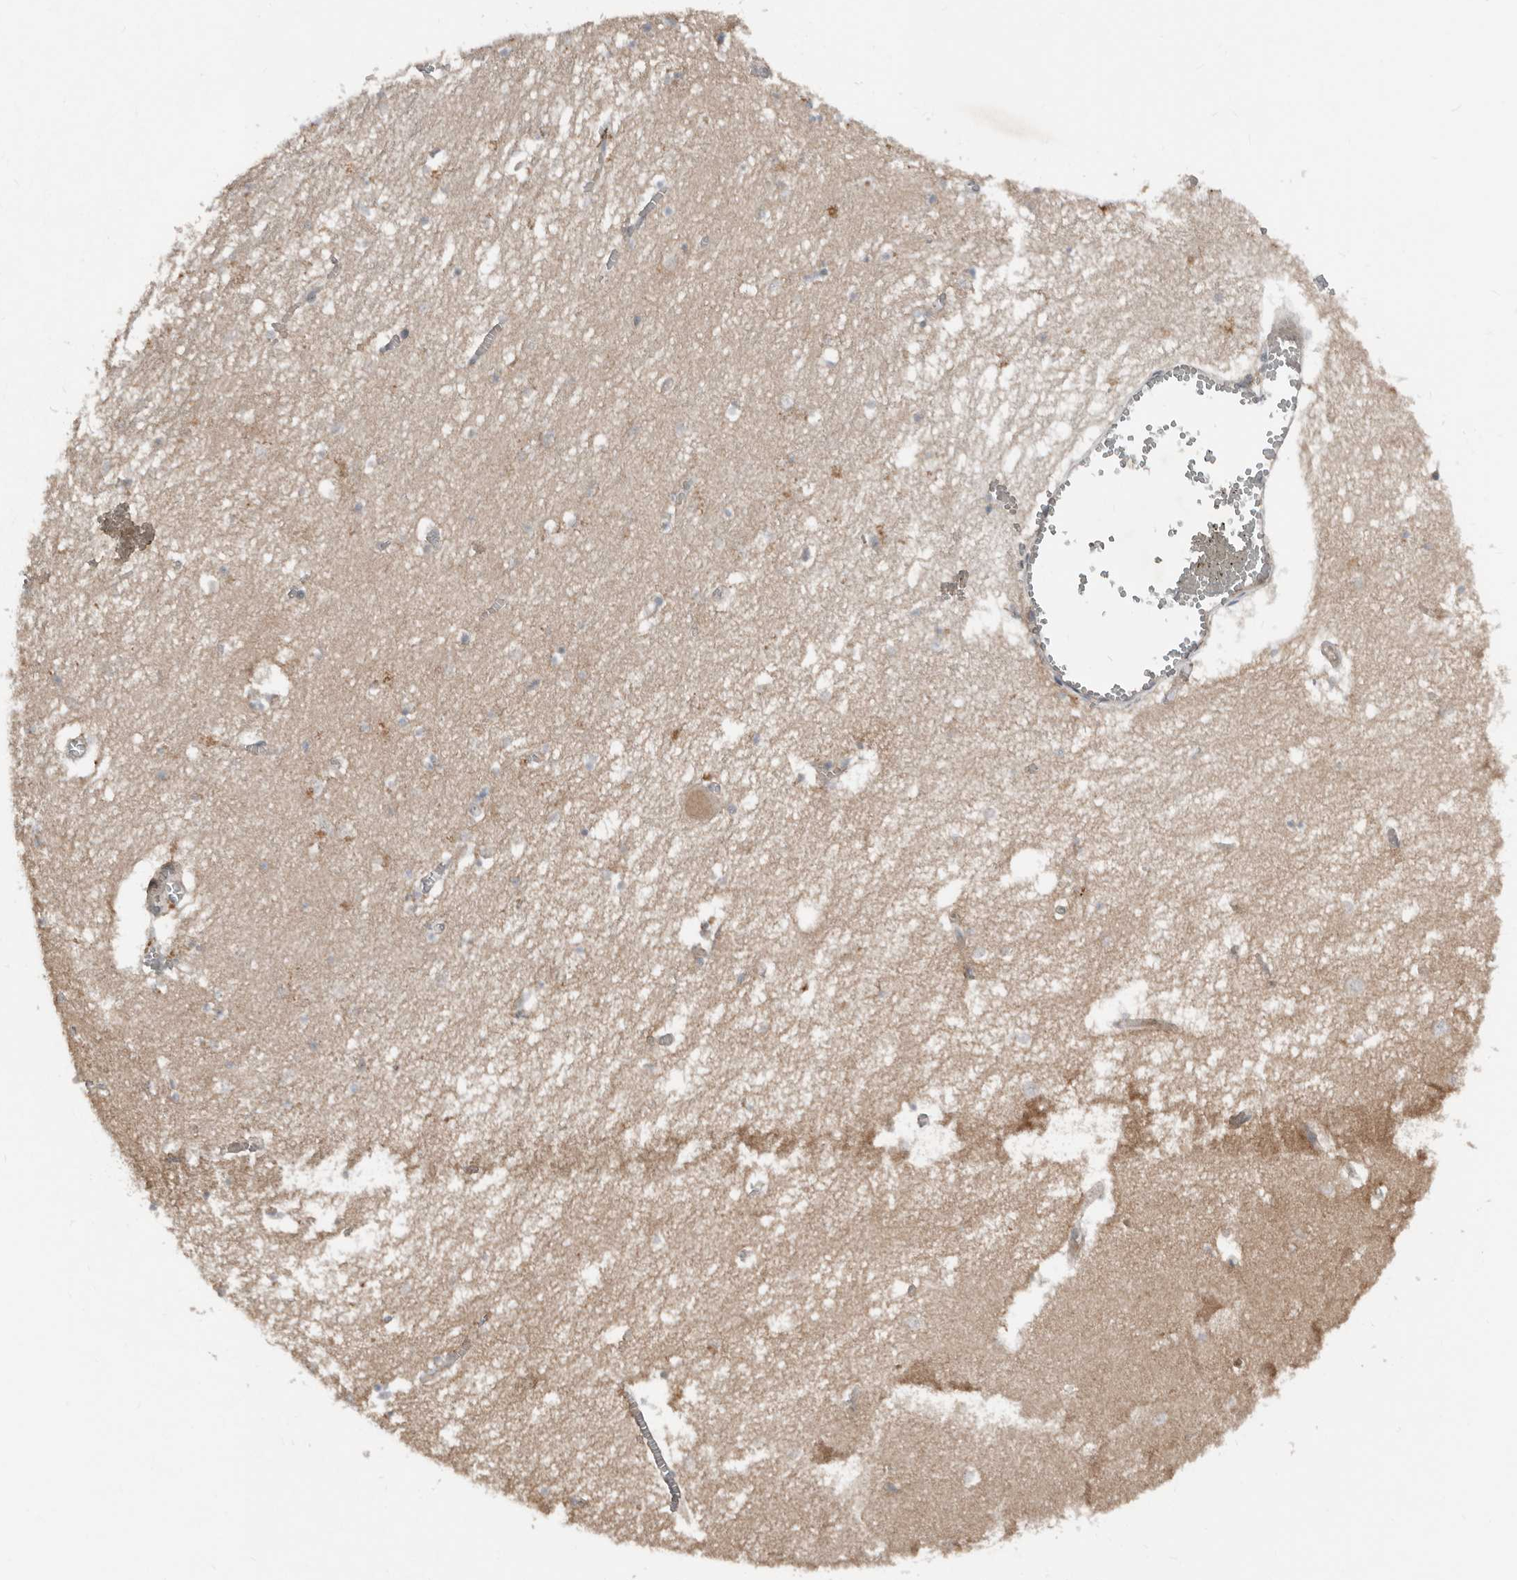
{"staining": {"intensity": "negative", "quantity": "none", "location": "none"}, "tissue": "hippocampus", "cell_type": "Glial cells", "image_type": "normal", "snomed": [{"axis": "morphology", "description": "Normal tissue, NOS"}, {"axis": "topography", "description": "Hippocampus"}], "caption": "A high-resolution photomicrograph shows IHC staining of normal hippocampus, which exhibits no significant expression in glial cells.", "gene": "TEAD3", "patient": {"sex": "male", "age": 70}}